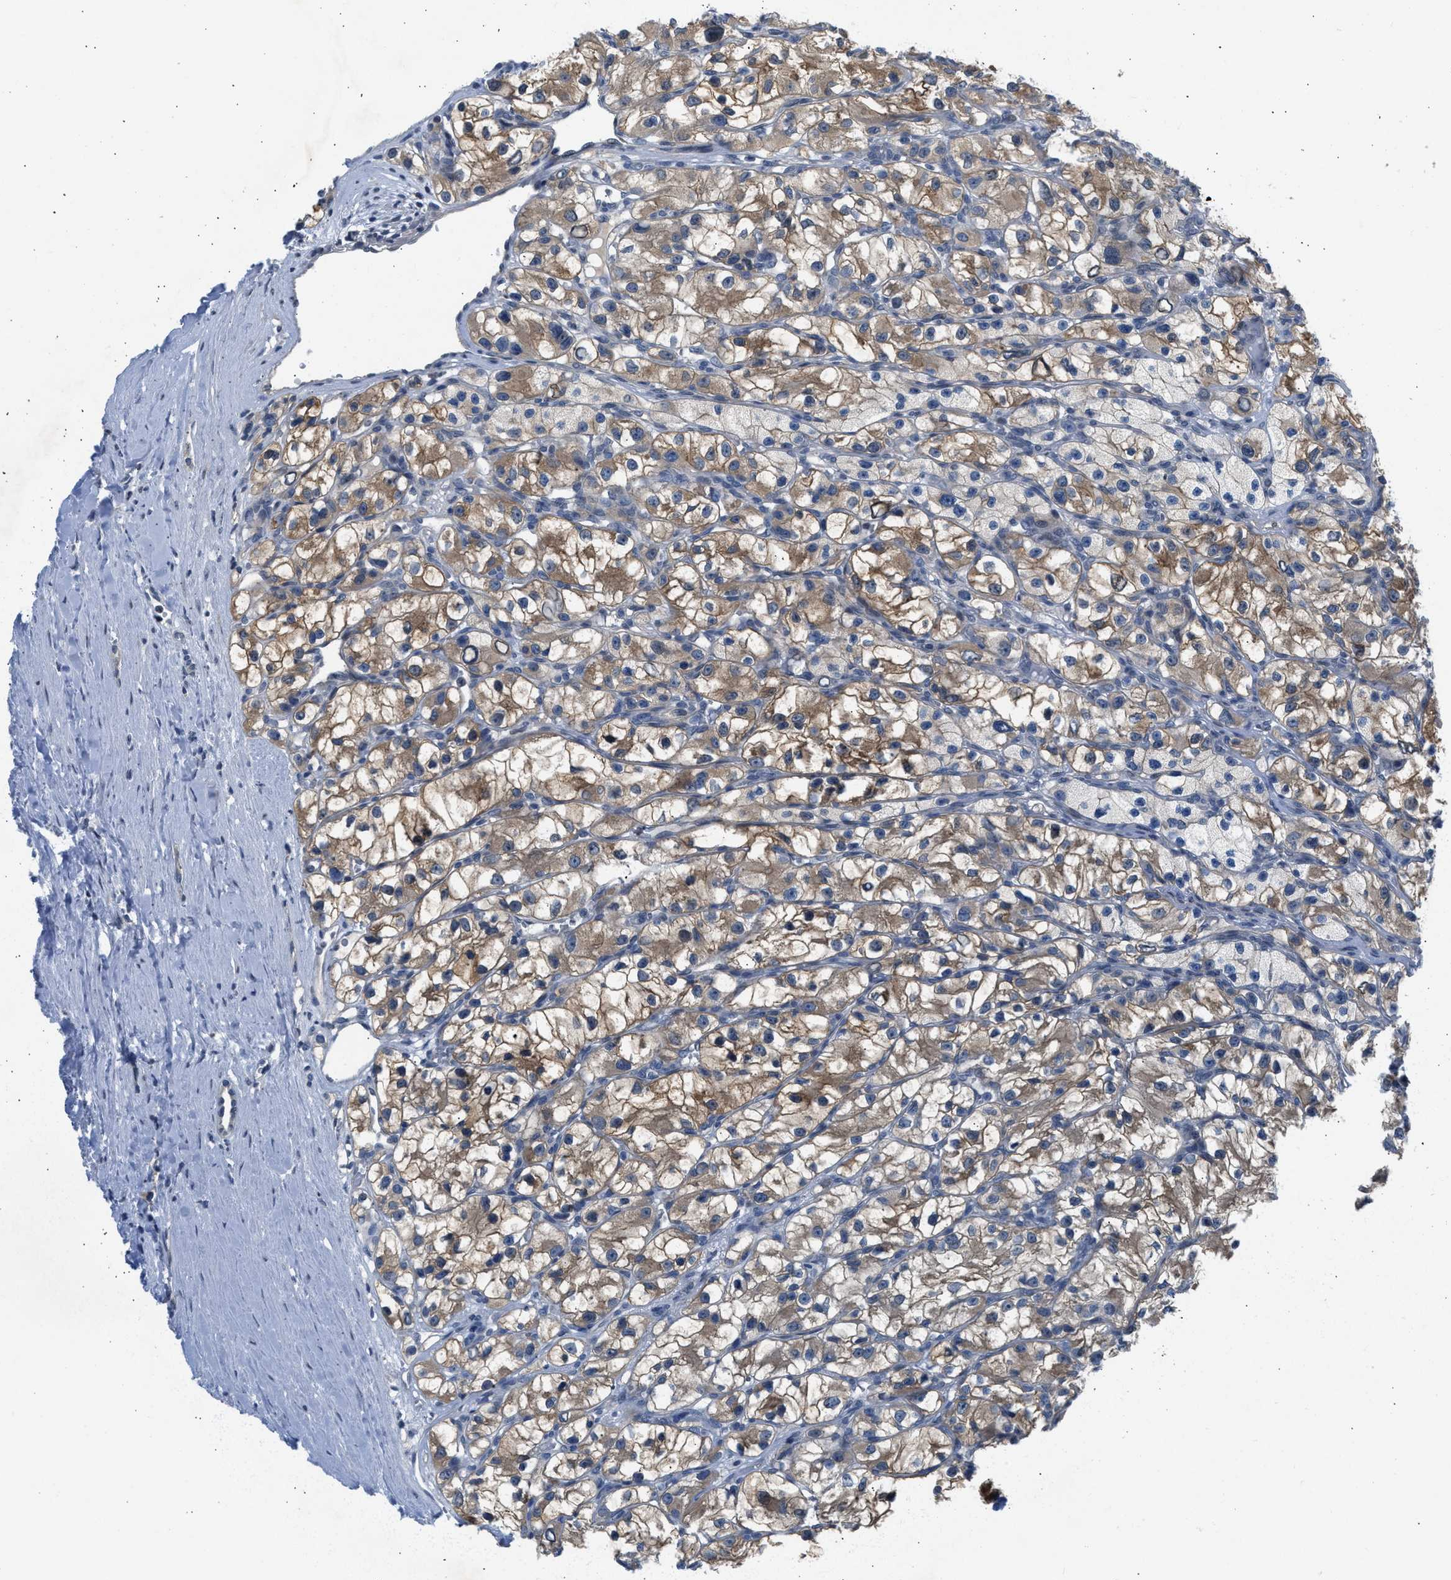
{"staining": {"intensity": "moderate", "quantity": ">75%", "location": "cytoplasmic/membranous"}, "tissue": "renal cancer", "cell_type": "Tumor cells", "image_type": "cancer", "snomed": [{"axis": "morphology", "description": "Adenocarcinoma, NOS"}, {"axis": "topography", "description": "Kidney"}], "caption": "Immunohistochemistry (IHC) micrograph of neoplastic tissue: human renal cancer (adenocarcinoma) stained using IHC exhibits medium levels of moderate protein expression localized specifically in the cytoplasmic/membranous of tumor cells, appearing as a cytoplasmic/membranous brown color.", "gene": "OLIG3", "patient": {"sex": "female", "age": 57}}